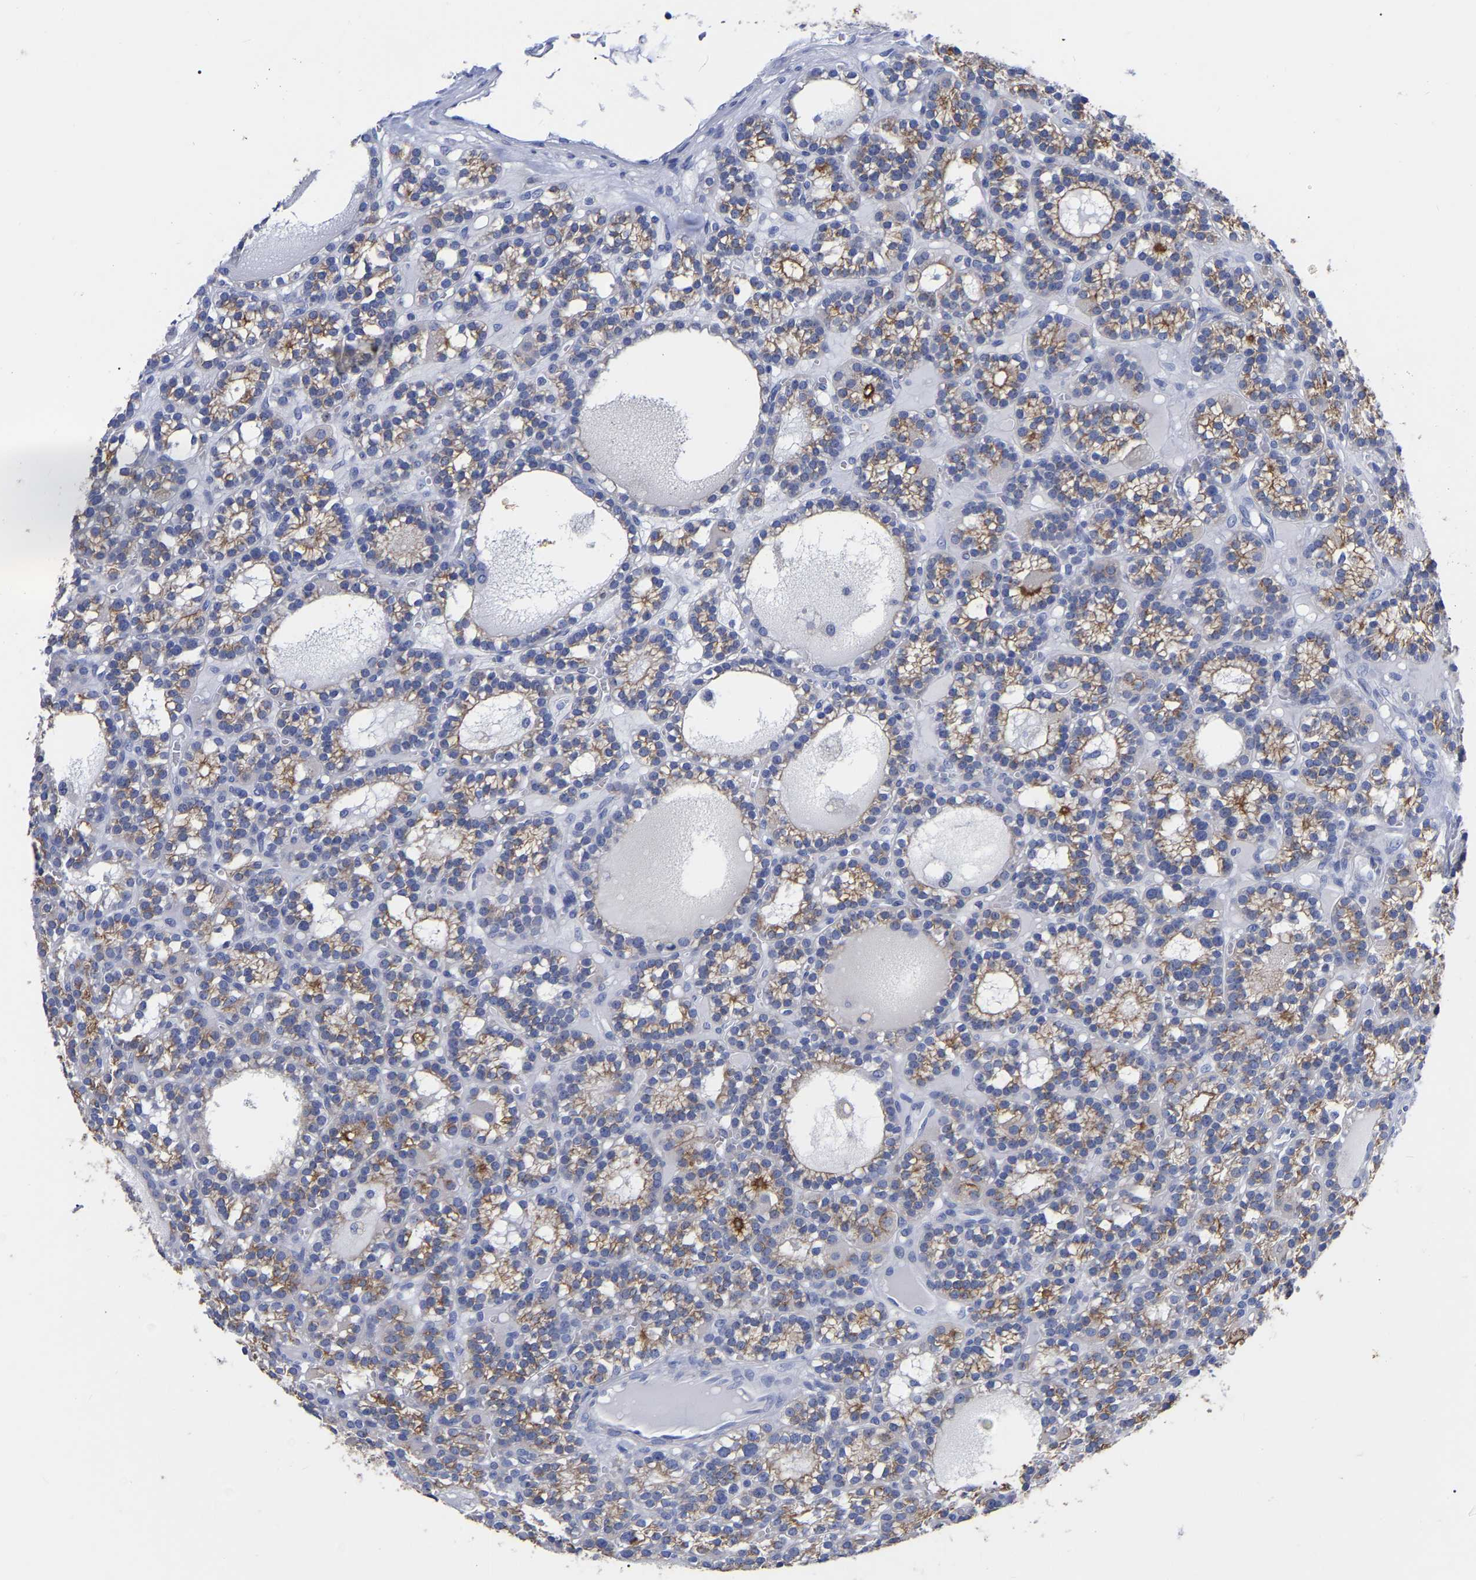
{"staining": {"intensity": "weak", "quantity": ">75%", "location": "cytoplasmic/membranous"}, "tissue": "parathyroid gland", "cell_type": "Glandular cells", "image_type": "normal", "snomed": [{"axis": "morphology", "description": "Normal tissue, NOS"}, {"axis": "morphology", "description": "Adenoma, NOS"}, {"axis": "topography", "description": "Parathyroid gland"}], "caption": "Immunohistochemistry of unremarkable parathyroid gland displays low levels of weak cytoplasmic/membranous staining in approximately >75% of glandular cells. The staining was performed using DAB, with brown indicating positive protein expression. Nuclei are stained blue with hematoxylin.", "gene": "ANXA13", "patient": {"sex": "female", "age": 58}}